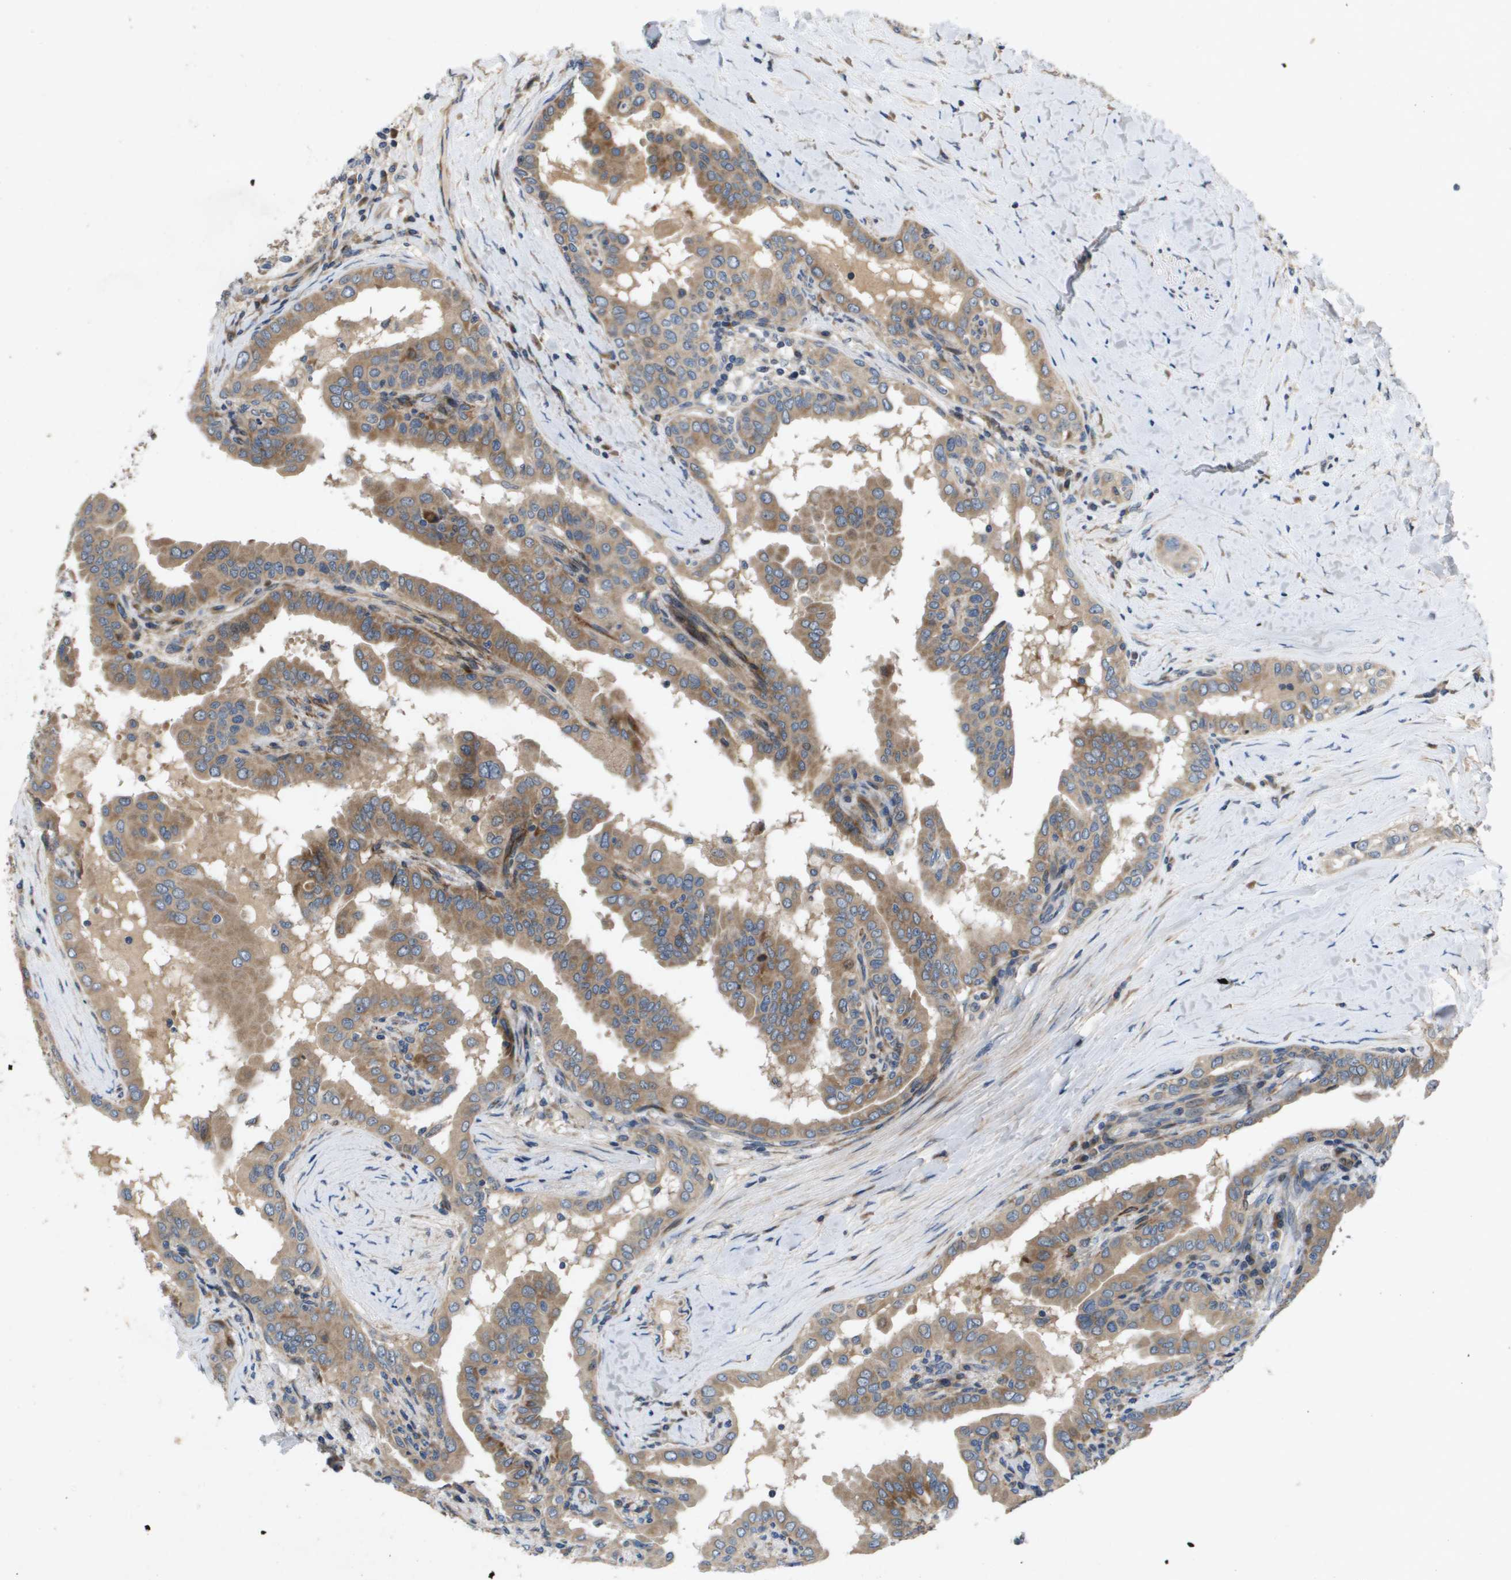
{"staining": {"intensity": "strong", "quantity": ">75%", "location": "cytoplasmic/membranous"}, "tissue": "thyroid cancer", "cell_type": "Tumor cells", "image_type": "cancer", "snomed": [{"axis": "morphology", "description": "Papillary adenocarcinoma, NOS"}, {"axis": "topography", "description": "Thyroid gland"}], "caption": "Immunohistochemical staining of thyroid cancer demonstrates high levels of strong cytoplasmic/membranous protein positivity in about >75% of tumor cells.", "gene": "ENTPD2", "patient": {"sex": "male", "age": 33}}